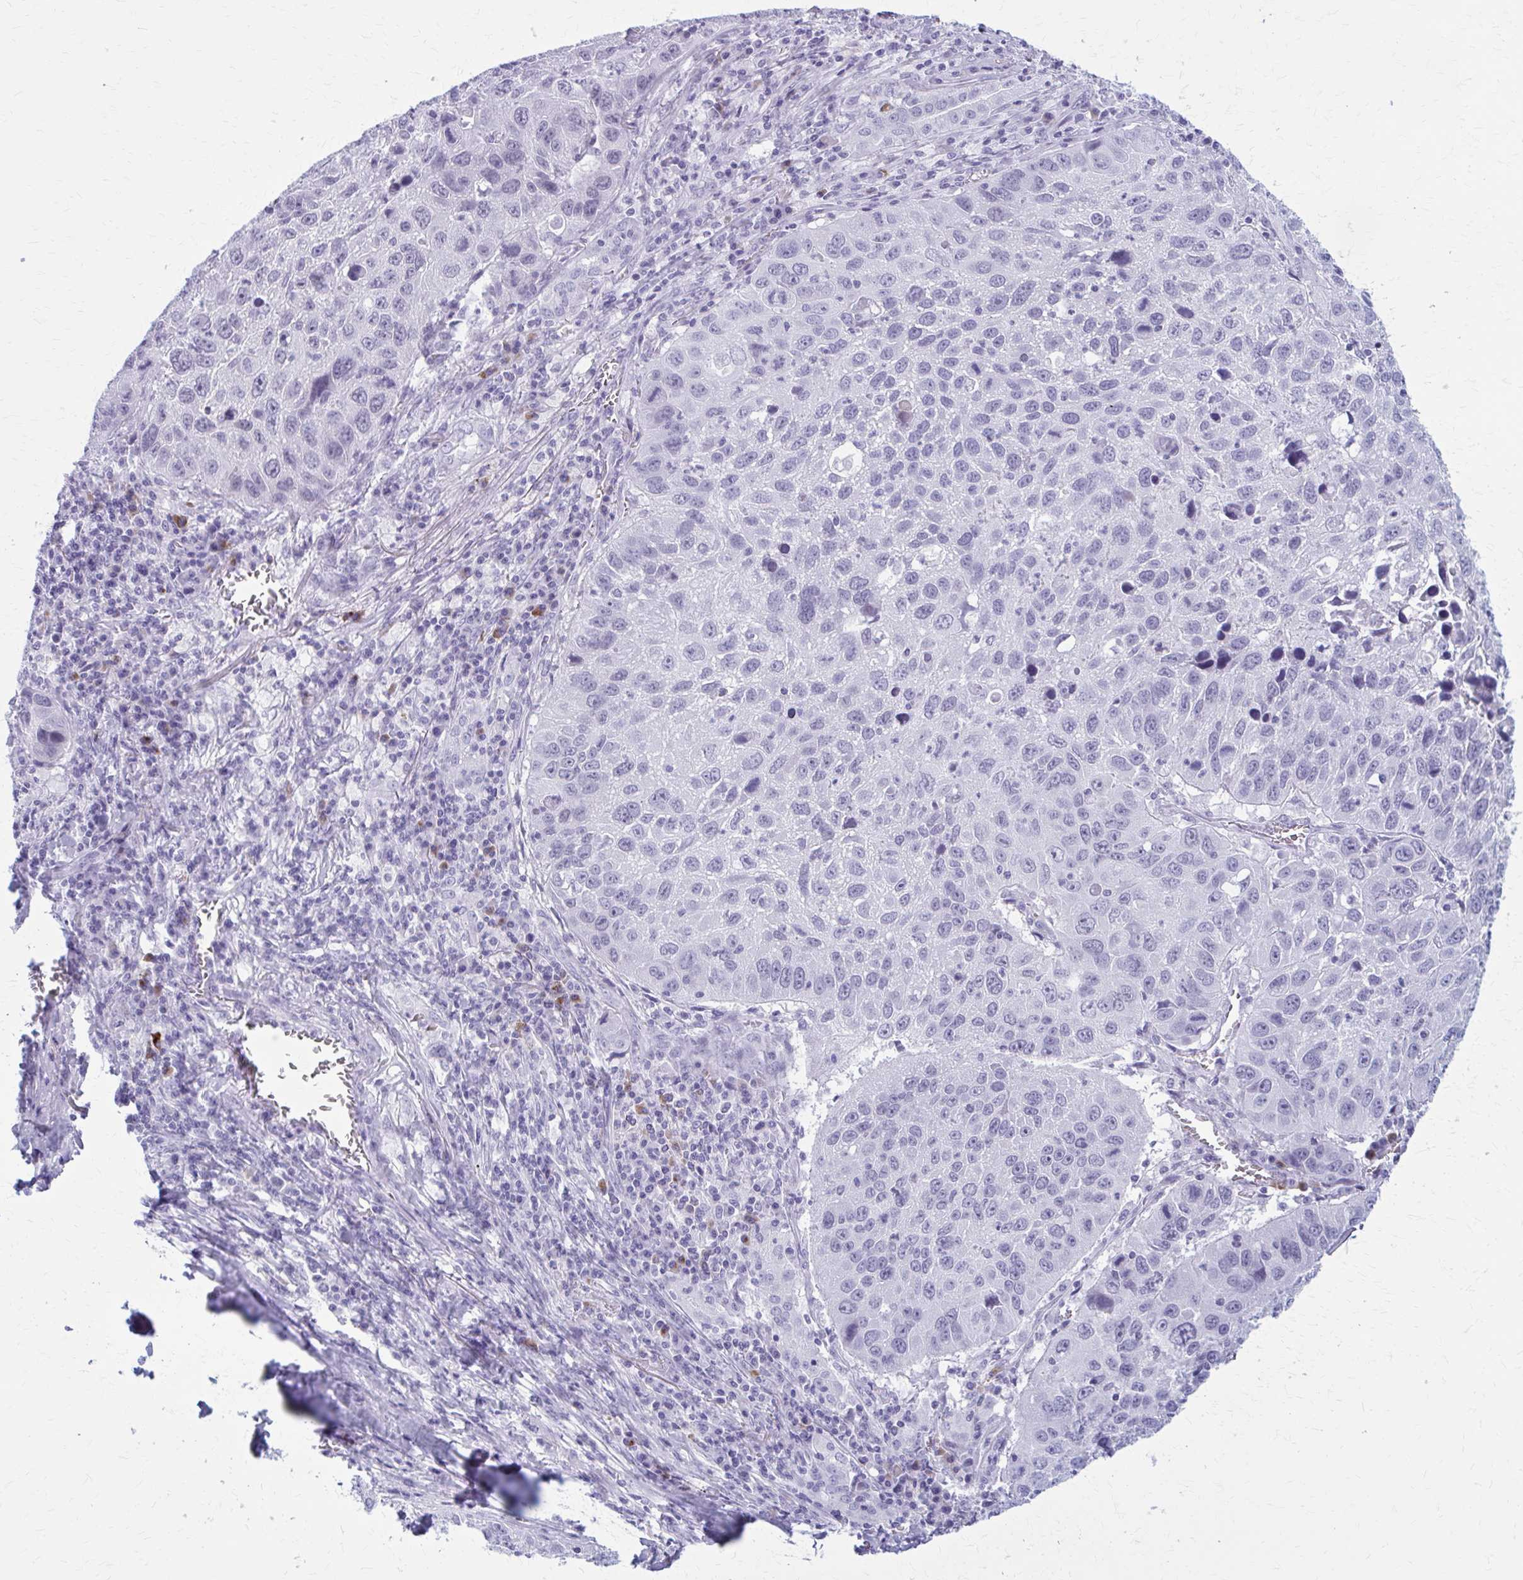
{"staining": {"intensity": "negative", "quantity": "none", "location": "none"}, "tissue": "lung cancer", "cell_type": "Tumor cells", "image_type": "cancer", "snomed": [{"axis": "morphology", "description": "Squamous cell carcinoma, NOS"}, {"axis": "topography", "description": "Lung"}], "caption": "Immunohistochemistry (IHC) of human lung cancer exhibits no staining in tumor cells.", "gene": "ZDHHC7", "patient": {"sex": "female", "age": 61}}